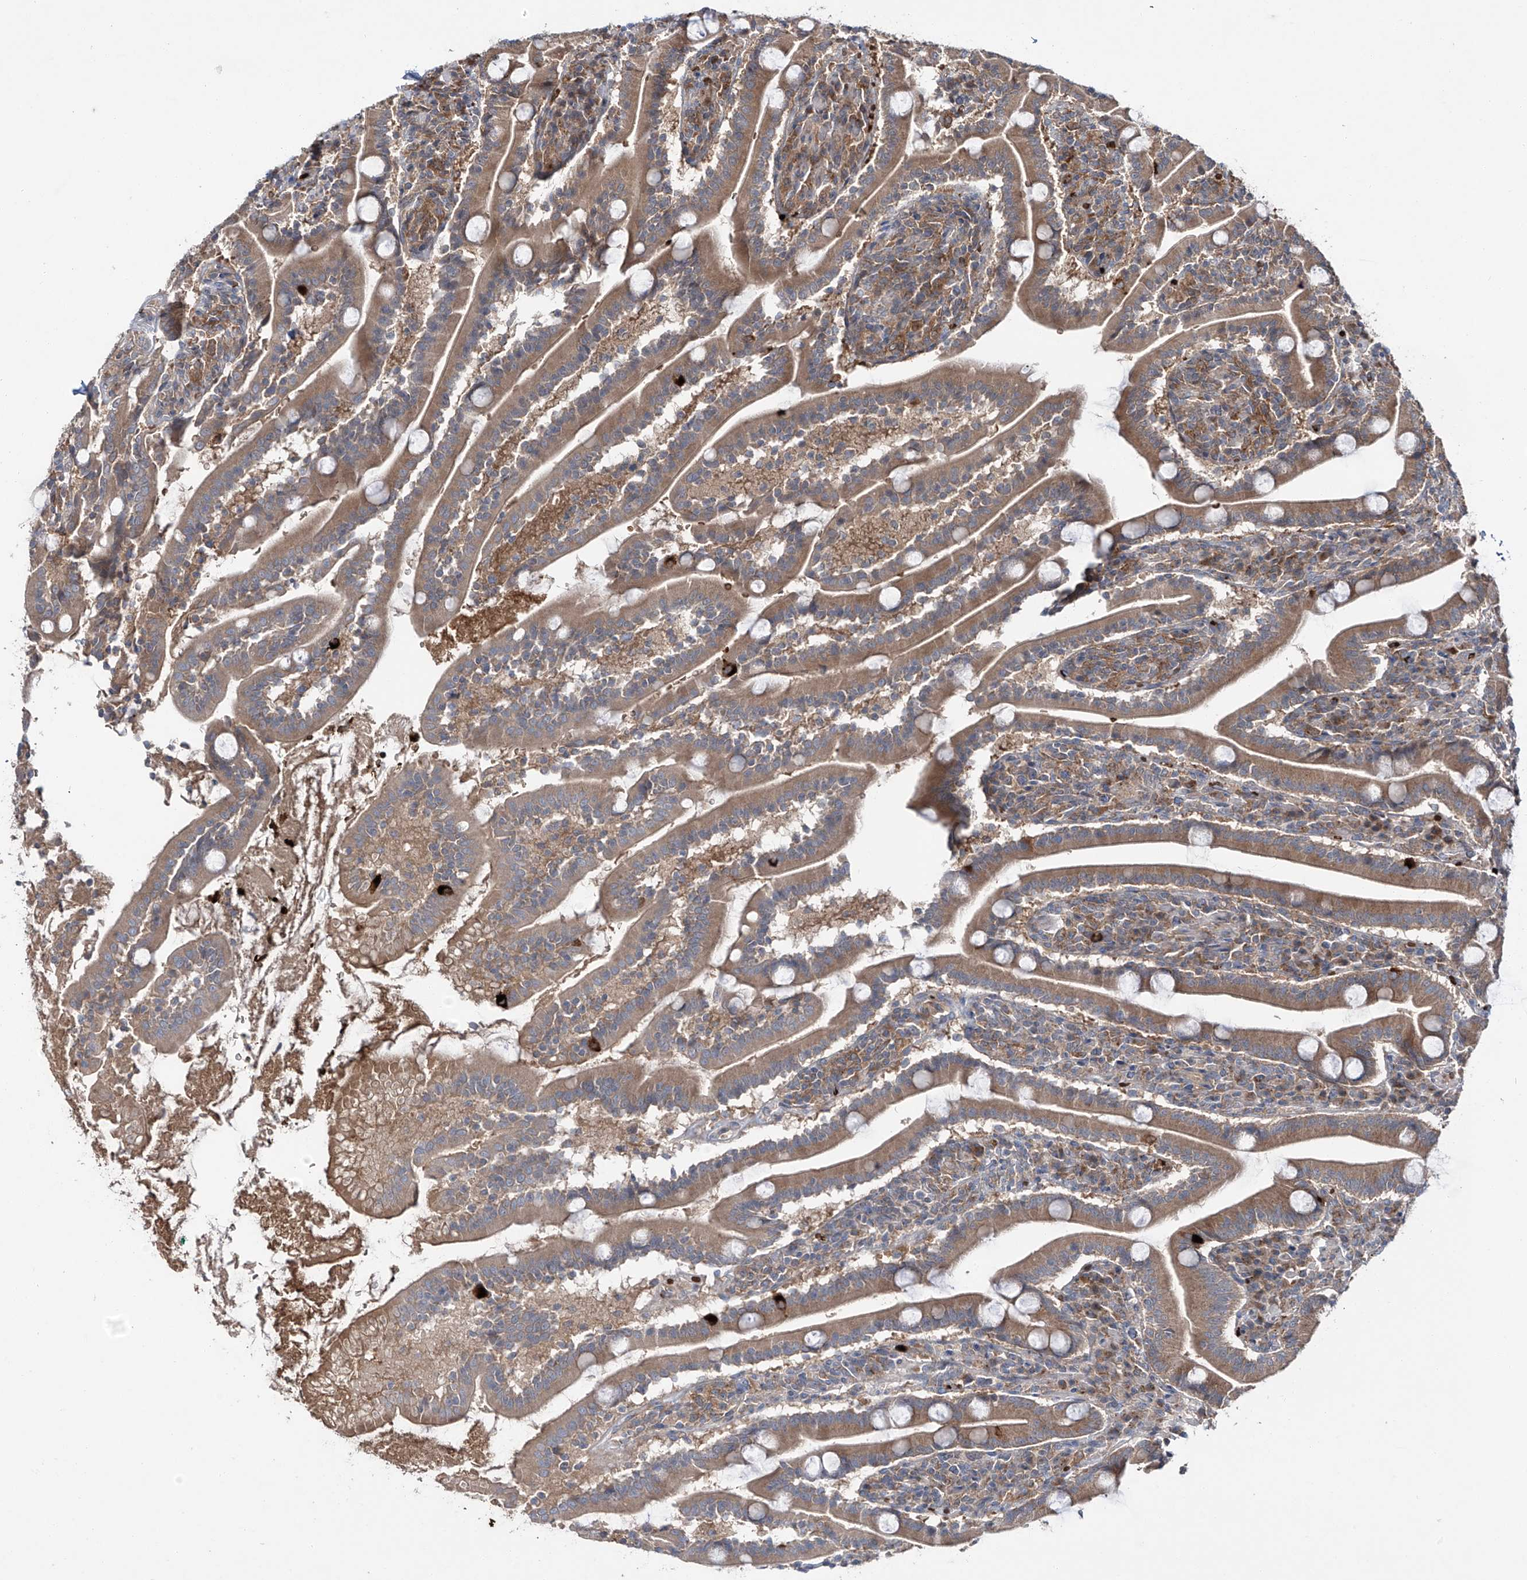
{"staining": {"intensity": "moderate", "quantity": ">75%", "location": "cytoplasmic/membranous"}, "tissue": "duodenum", "cell_type": "Glandular cells", "image_type": "normal", "snomed": [{"axis": "morphology", "description": "Normal tissue, NOS"}, {"axis": "topography", "description": "Duodenum"}], "caption": "The immunohistochemical stain labels moderate cytoplasmic/membranous staining in glandular cells of normal duodenum. The protein of interest is shown in brown color, while the nuclei are stained blue.", "gene": "ZDHHC9", "patient": {"sex": "male", "age": 35}}